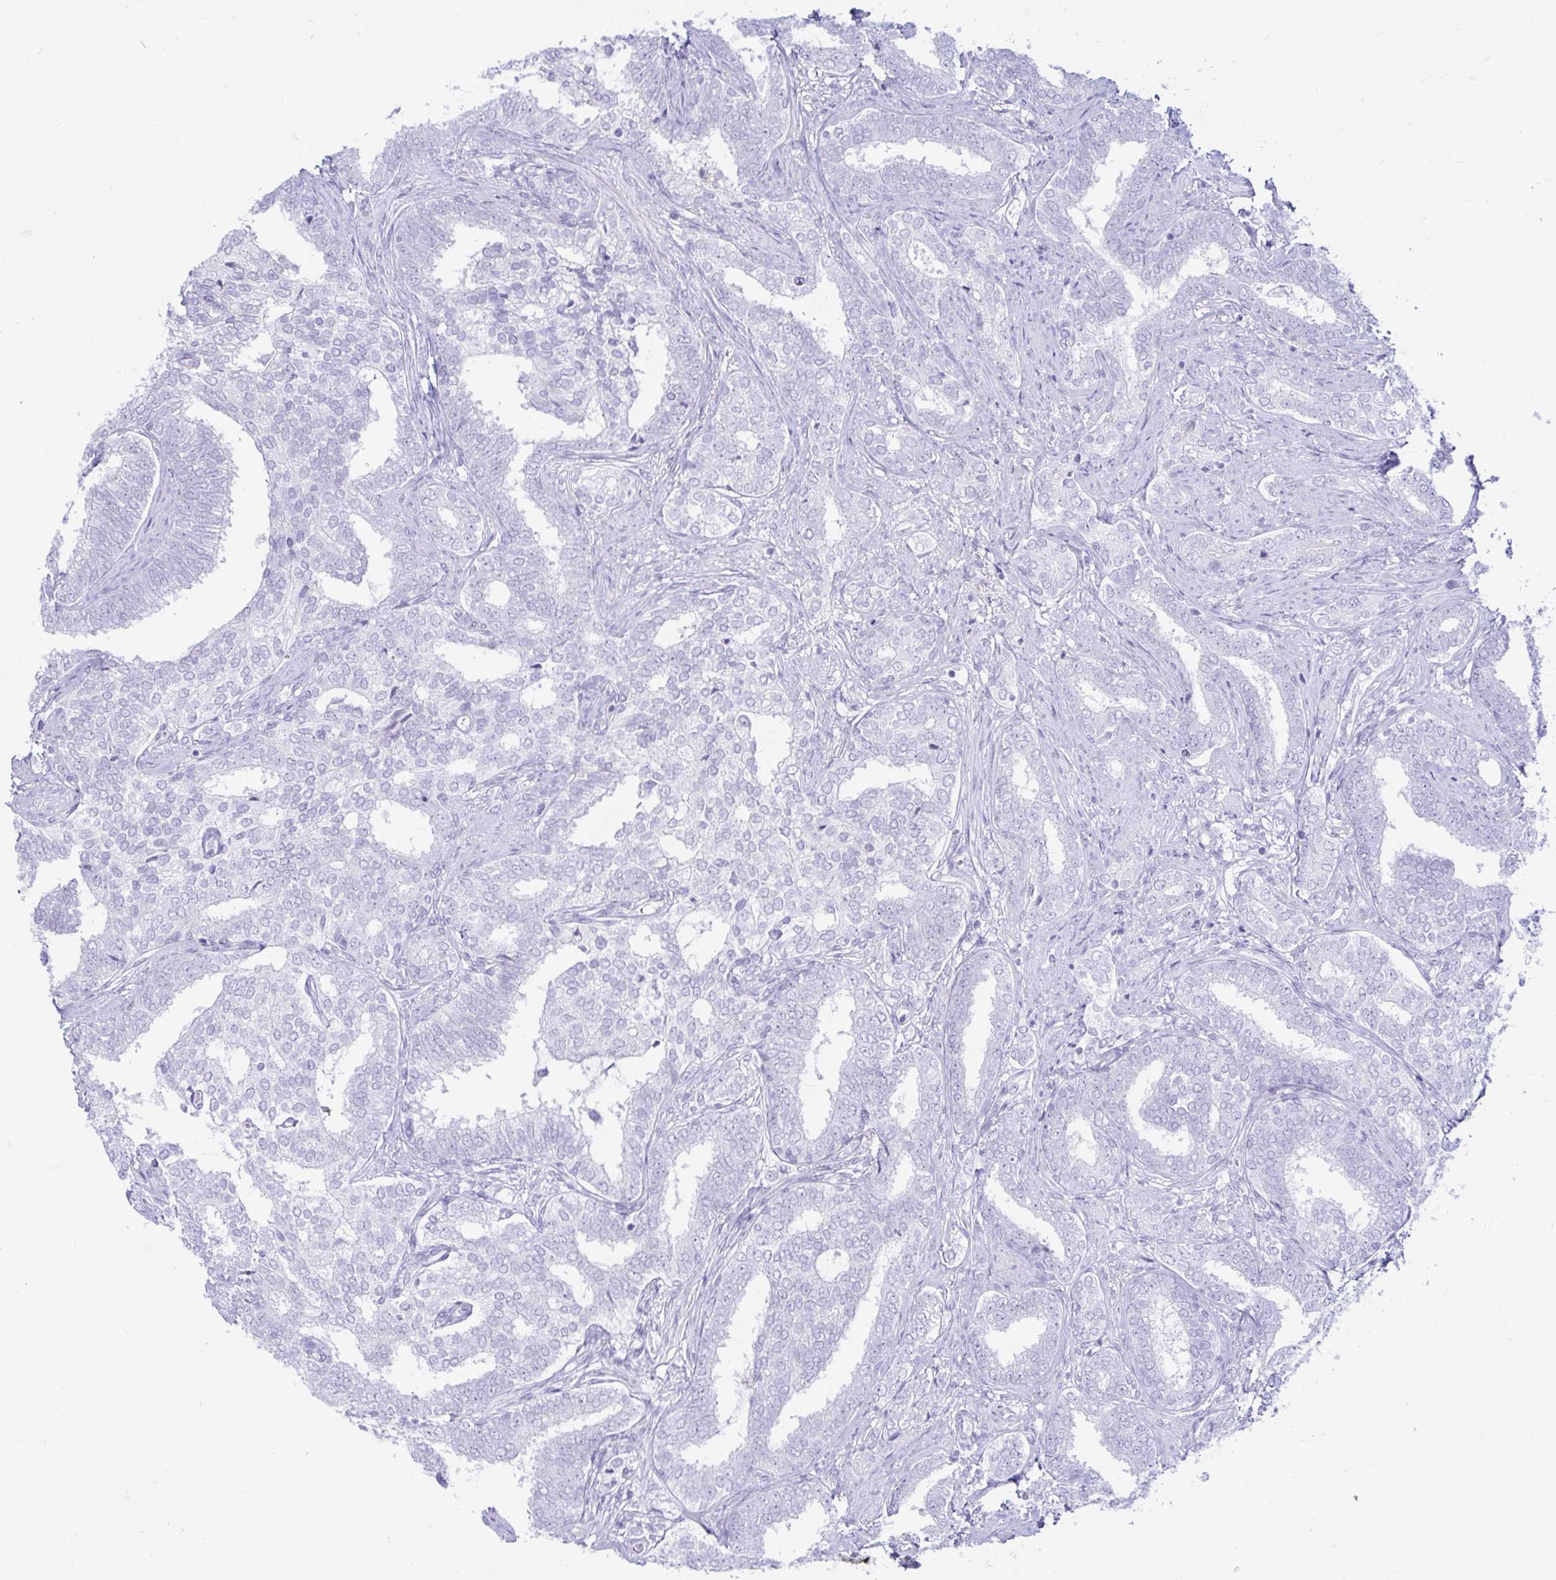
{"staining": {"intensity": "negative", "quantity": "none", "location": "none"}, "tissue": "prostate cancer", "cell_type": "Tumor cells", "image_type": "cancer", "snomed": [{"axis": "morphology", "description": "Adenocarcinoma, High grade"}, {"axis": "topography", "description": "Prostate"}], "caption": "A micrograph of prostate cancer stained for a protein shows no brown staining in tumor cells. The staining was performed using DAB (3,3'-diaminobenzidine) to visualize the protein expression in brown, while the nuclei were stained in blue with hematoxylin (Magnification: 20x).", "gene": "ERICH6", "patient": {"sex": "male", "age": 72}}